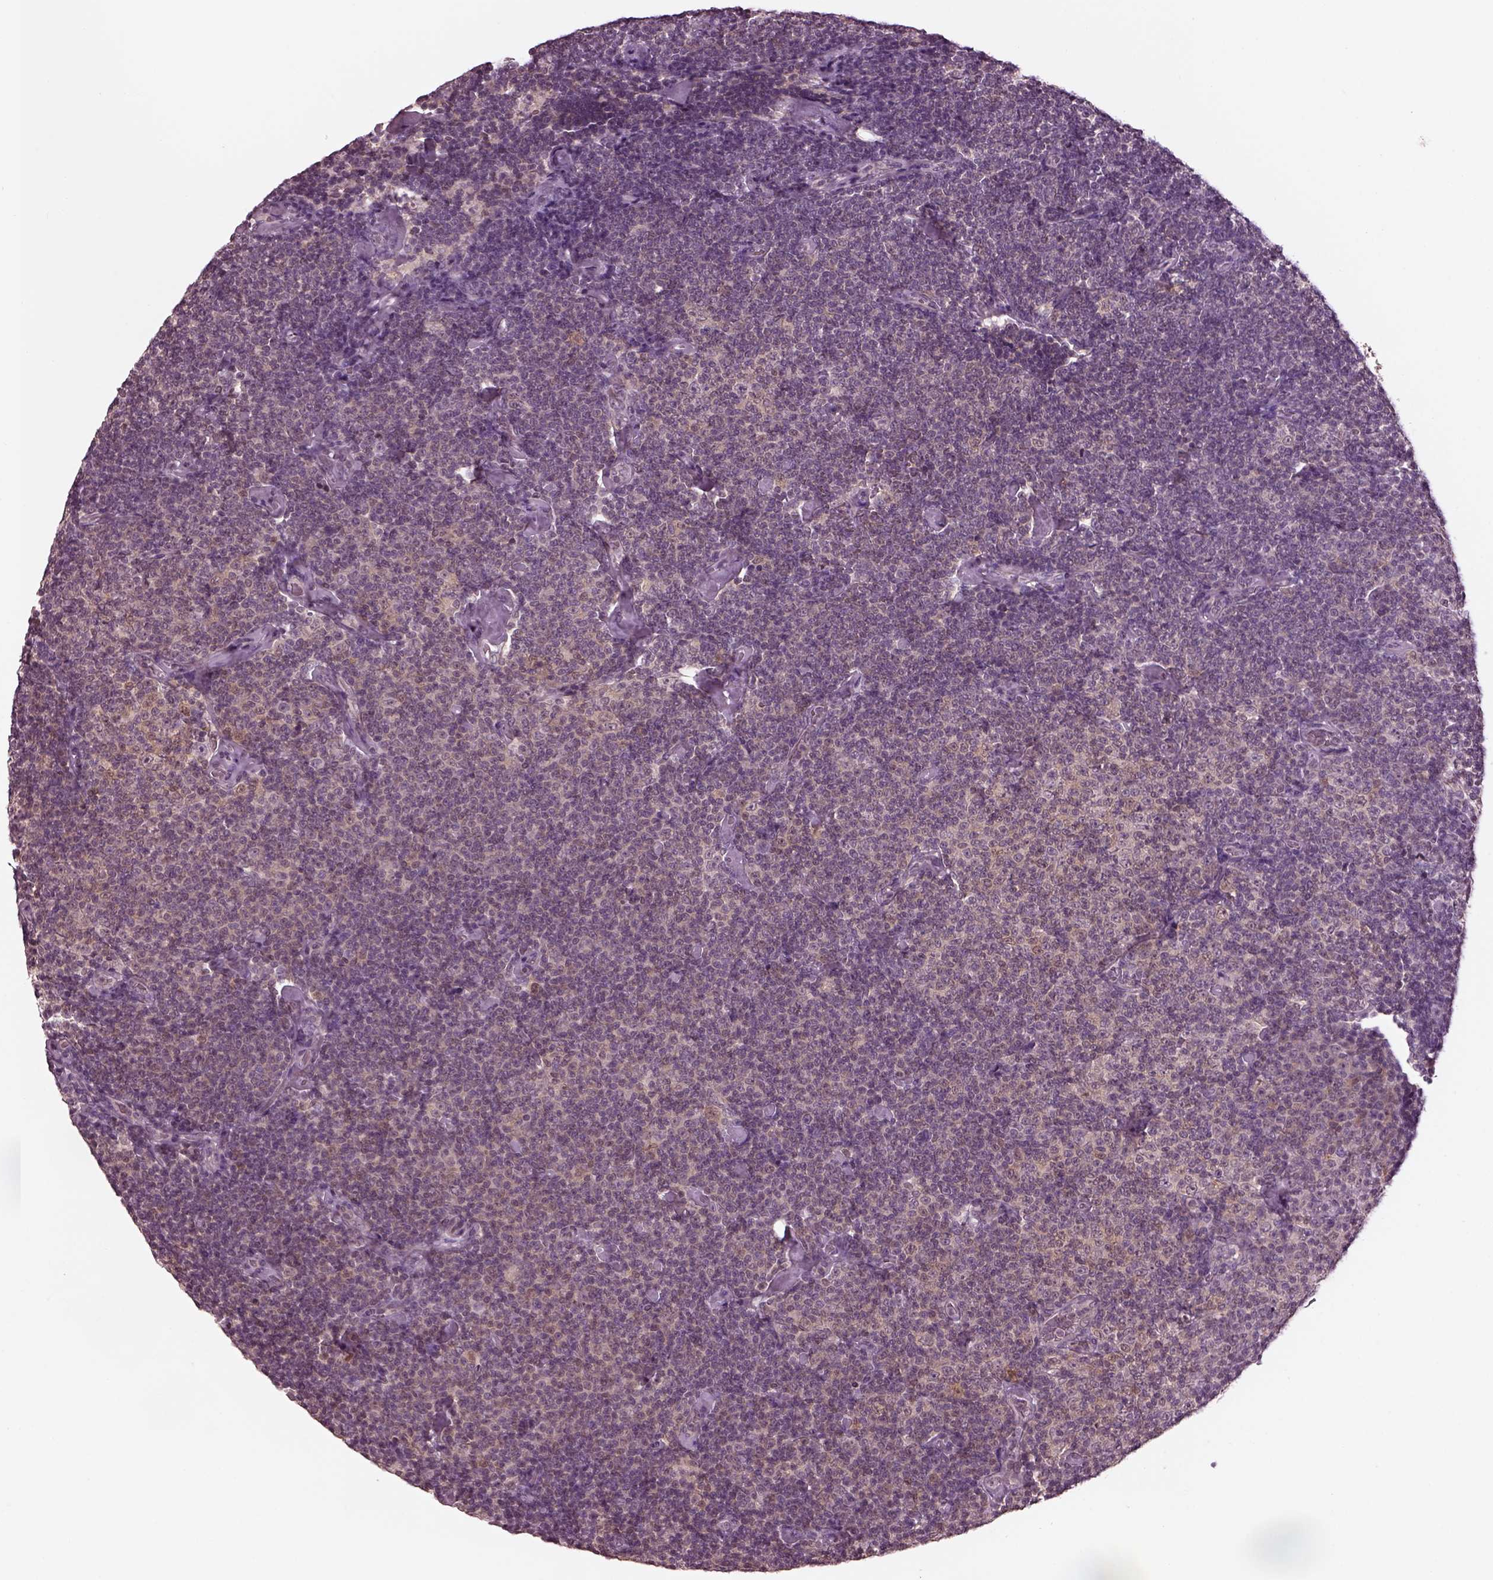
{"staining": {"intensity": "negative", "quantity": "none", "location": "none"}, "tissue": "lymphoma", "cell_type": "Tumor cells", "image_type": "cancer", "snomed": [{"axis": "morphology", "description": "Malignant lymphoma, non-Hodgkin's type, Low grade"}, {"axis": "topography", "description": "Lymph node"}], "caption": "High magnification brightfield microscopy of low-grade malignant lymphoma, non-Hodgkin's type stained with DAB (brown) and counterstained with hematoxylin (blue): tumor cells show no significant staining.", "gene": "SRI", "patient": {"sex": "male", "age": 81}}